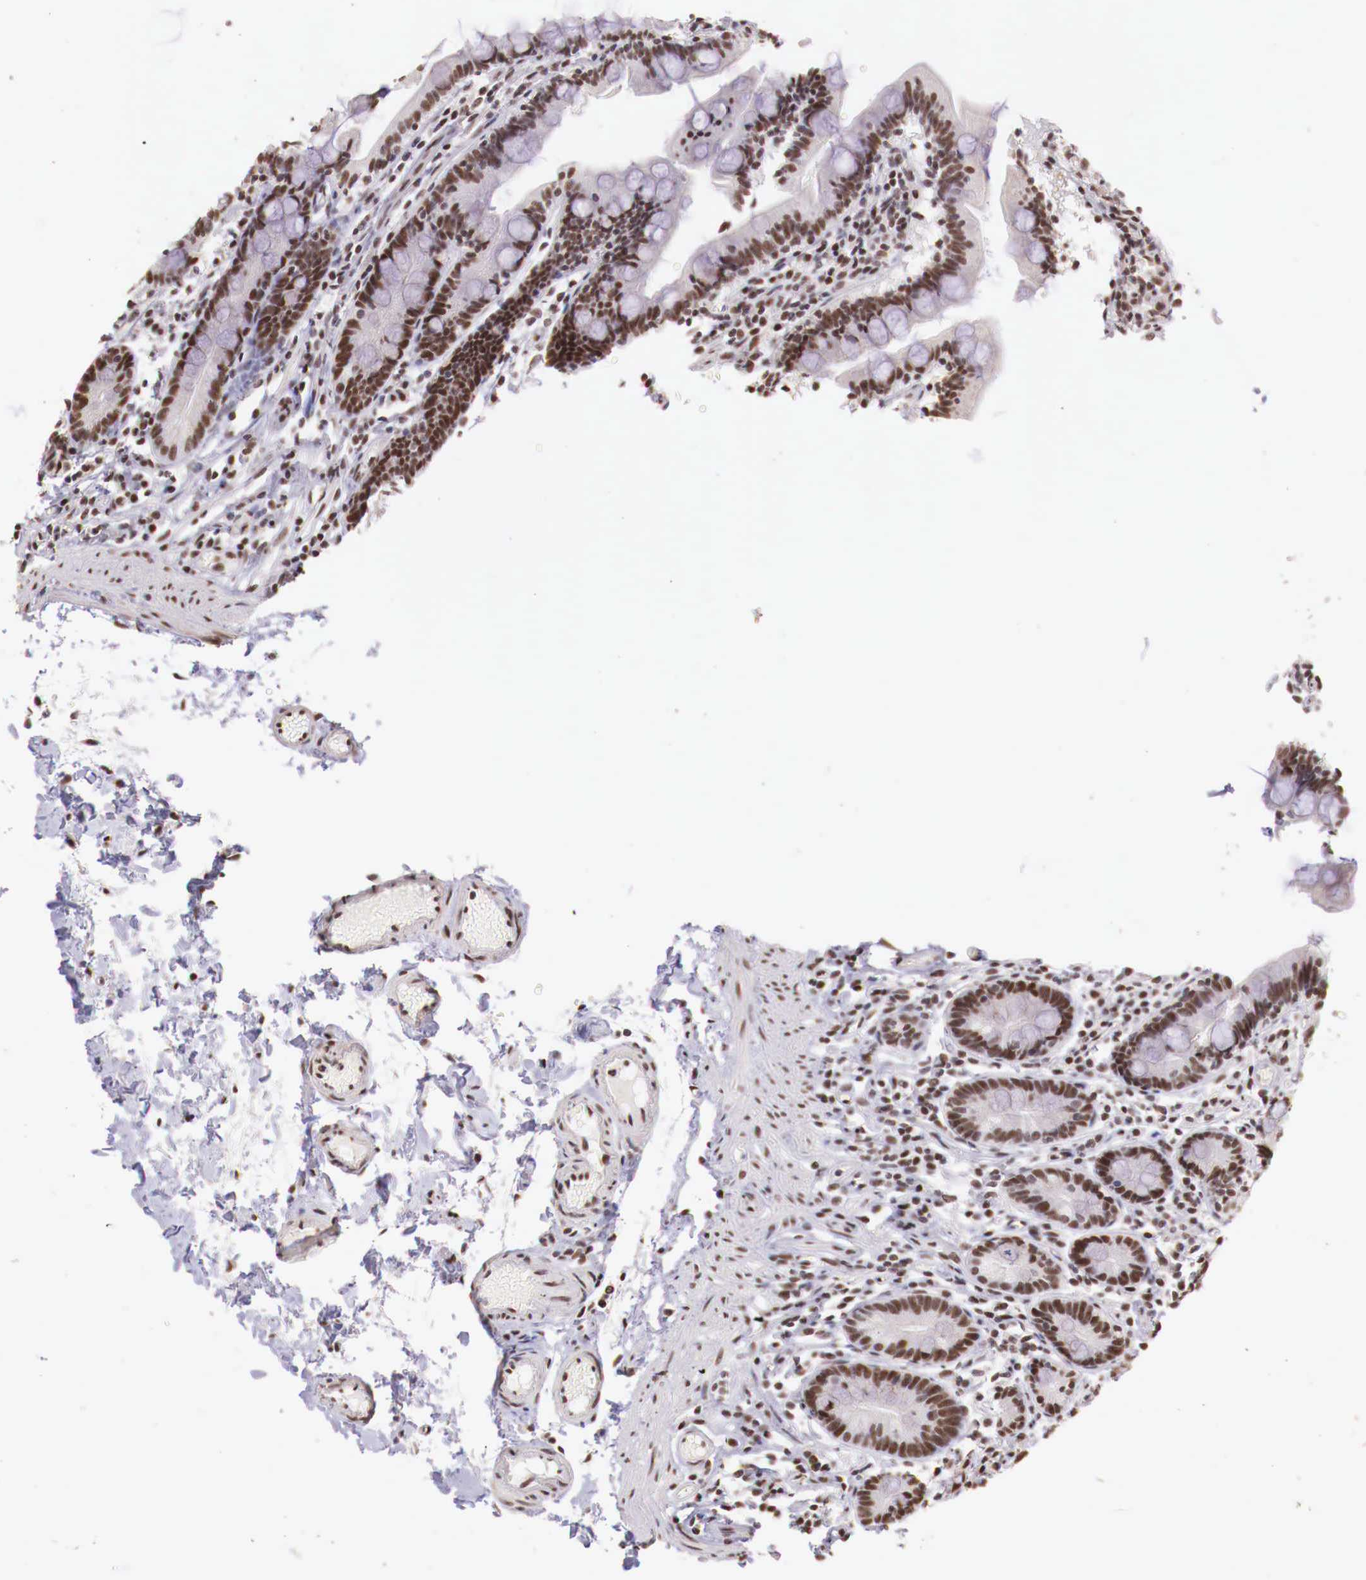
{"staining": {"intensity": "moderate", "quantity": ">75%", "location": "nuclear"}, "tissue": "small intestine", "cell_type": "Glandular cells", "image_type": "normal", "snomed": [{"axis": "morphology", "description": "Normal tissue, NOS"}, {"axis": "topography", "description": "Small intestine"}], "caption": "Immunohistochemical staining of benign human small intestine demonstrates moderate nuclear protein positivity in approximately >75% of glandular cells.", "gene": "SP1", "patient": {"sex": "female", "age": 69}}